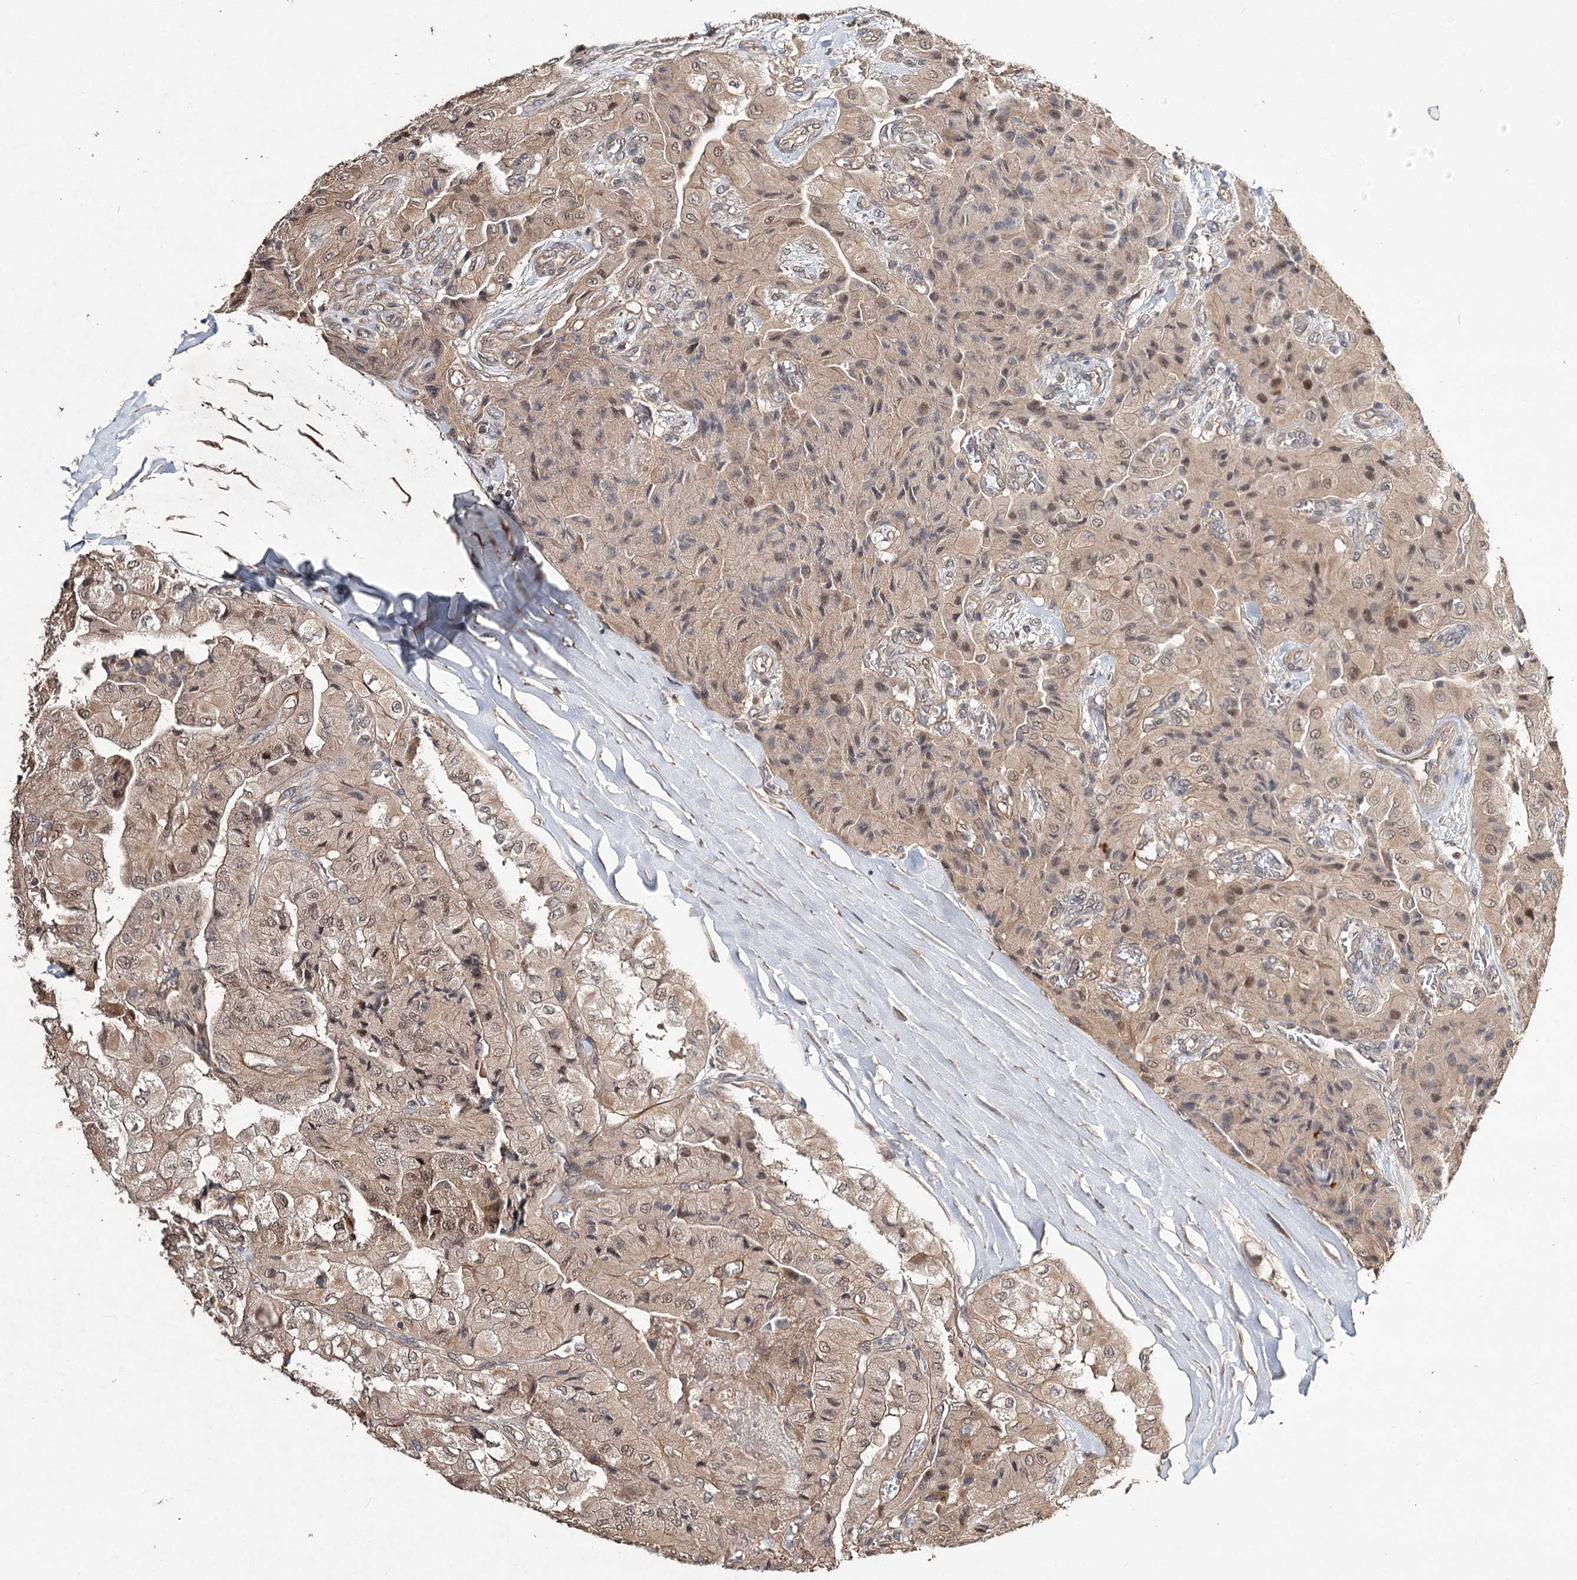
{"staining": {"intensity": "weak", "quantity": ">75%", "location": "cytoplasmic/membranous"}, "tissue": "thyroid cancer", "cell_type": "Tumor cells", "image_type": "cancer", "snomed": [{"axis": "morphology", "description": "Papillary adenocarcinoma, NOS"}, {"axis": "topography", "description": "Thyroid gland"}], "caption": "Weak cytoplasmic/membranous positivity for a protein is identified in approximately >75% of tumor cells of thyroid papillary adenocarcinoma using IHC.", "gene": "NOPCHAP1", "patient": {"sex": "female", "age": 59}}